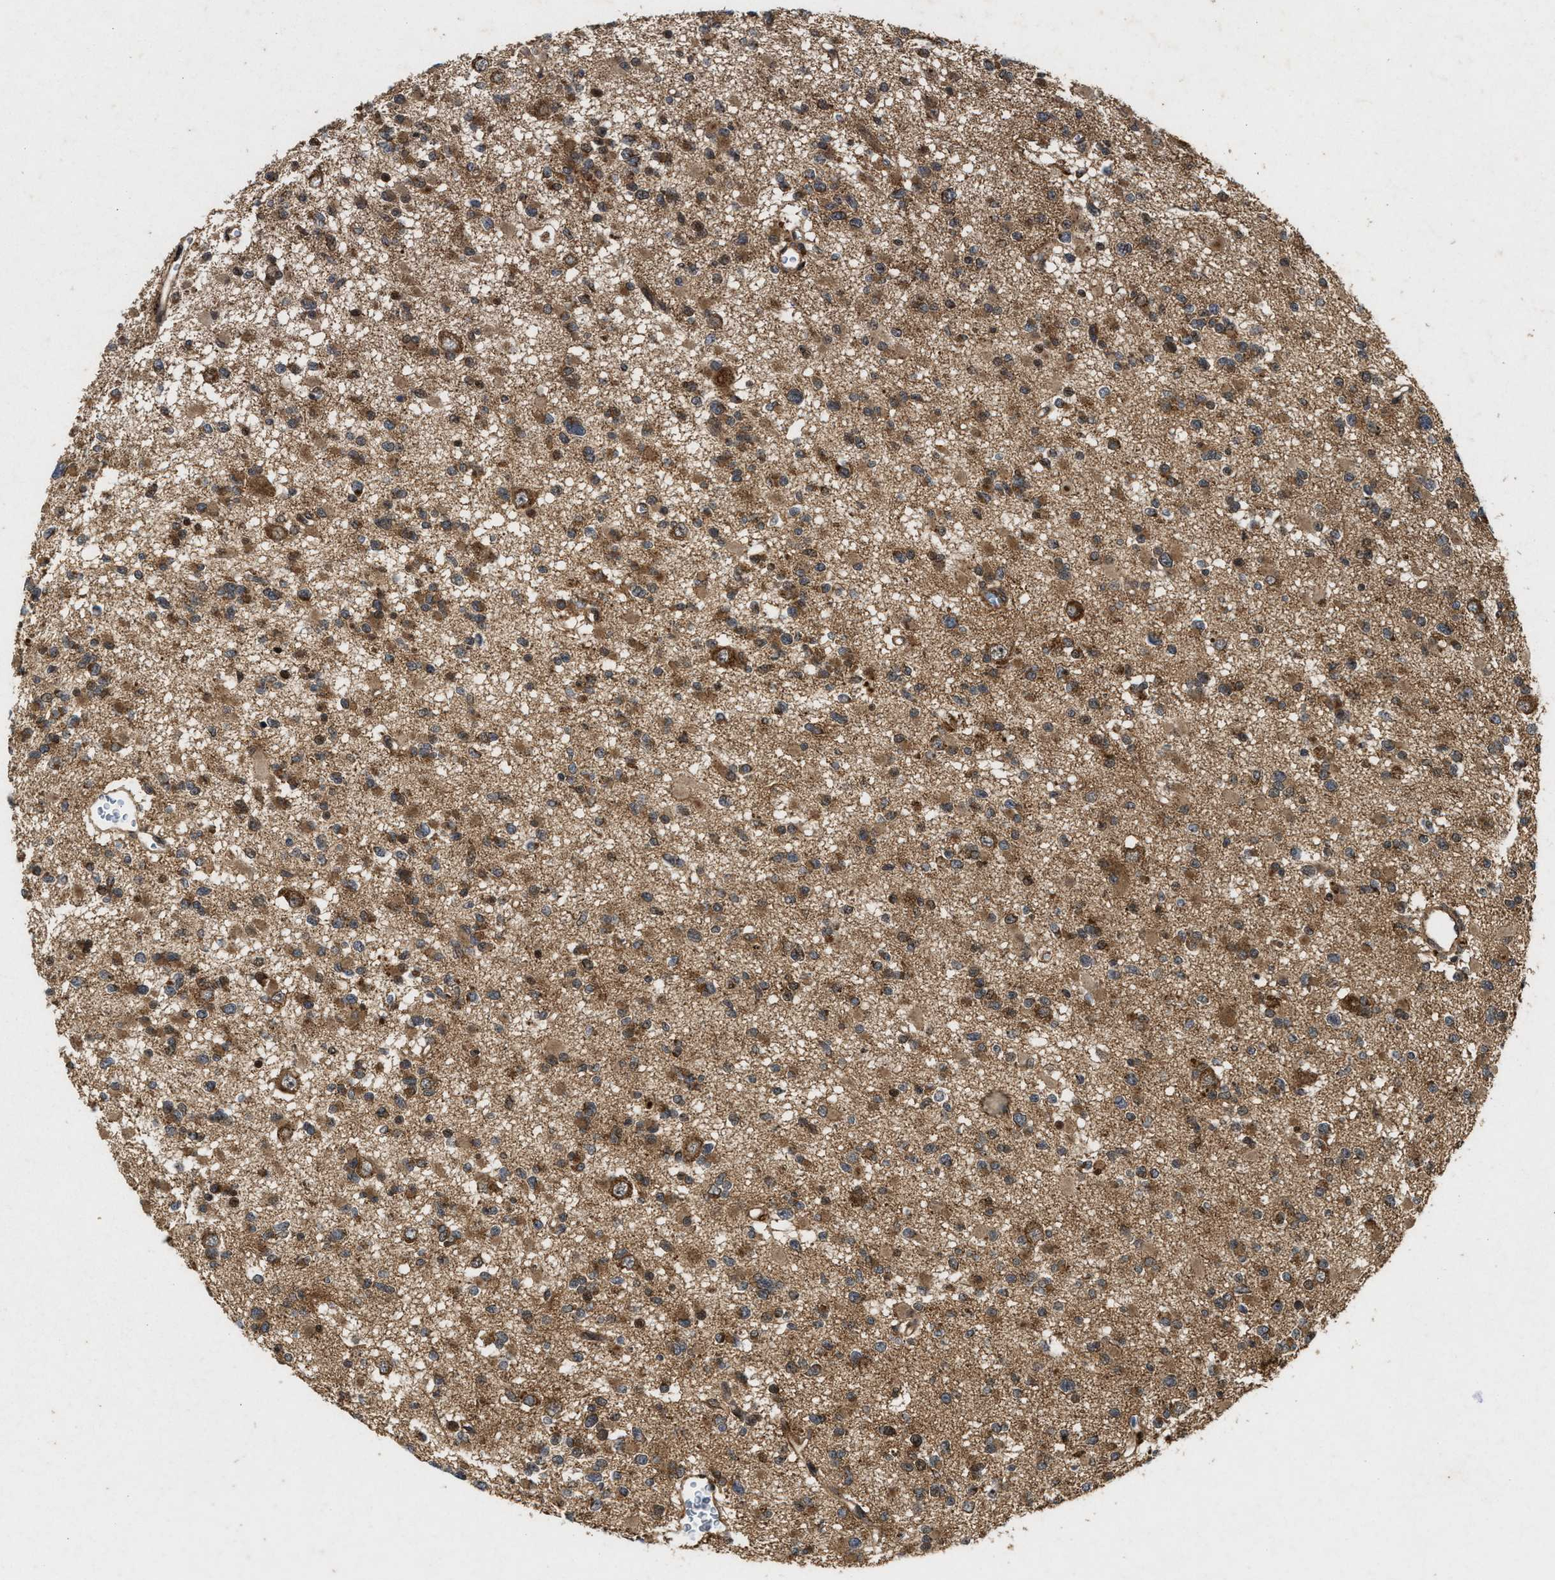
{"staining": {"intensity": "moderate", "quantity": ">75%", "location": "cytoplasmic/membranous"}, "tissue": "glioma", "cell_type": "Tumor cells", "image_type": "cancer", "snomed": [{"axis": "morphology", "description": "Glioma, malignant, Low grade"}, {"axis": "topography", "description": "Brain"}], "caption": "Human malignant low-grade glioma stained for a protein (brown) shows moderate cytoplasmic/membranous positive positivity in approximately >75% of tumor cells.", "gene": "CFLAR", "patient": {"sex": "female", "age": 22}}